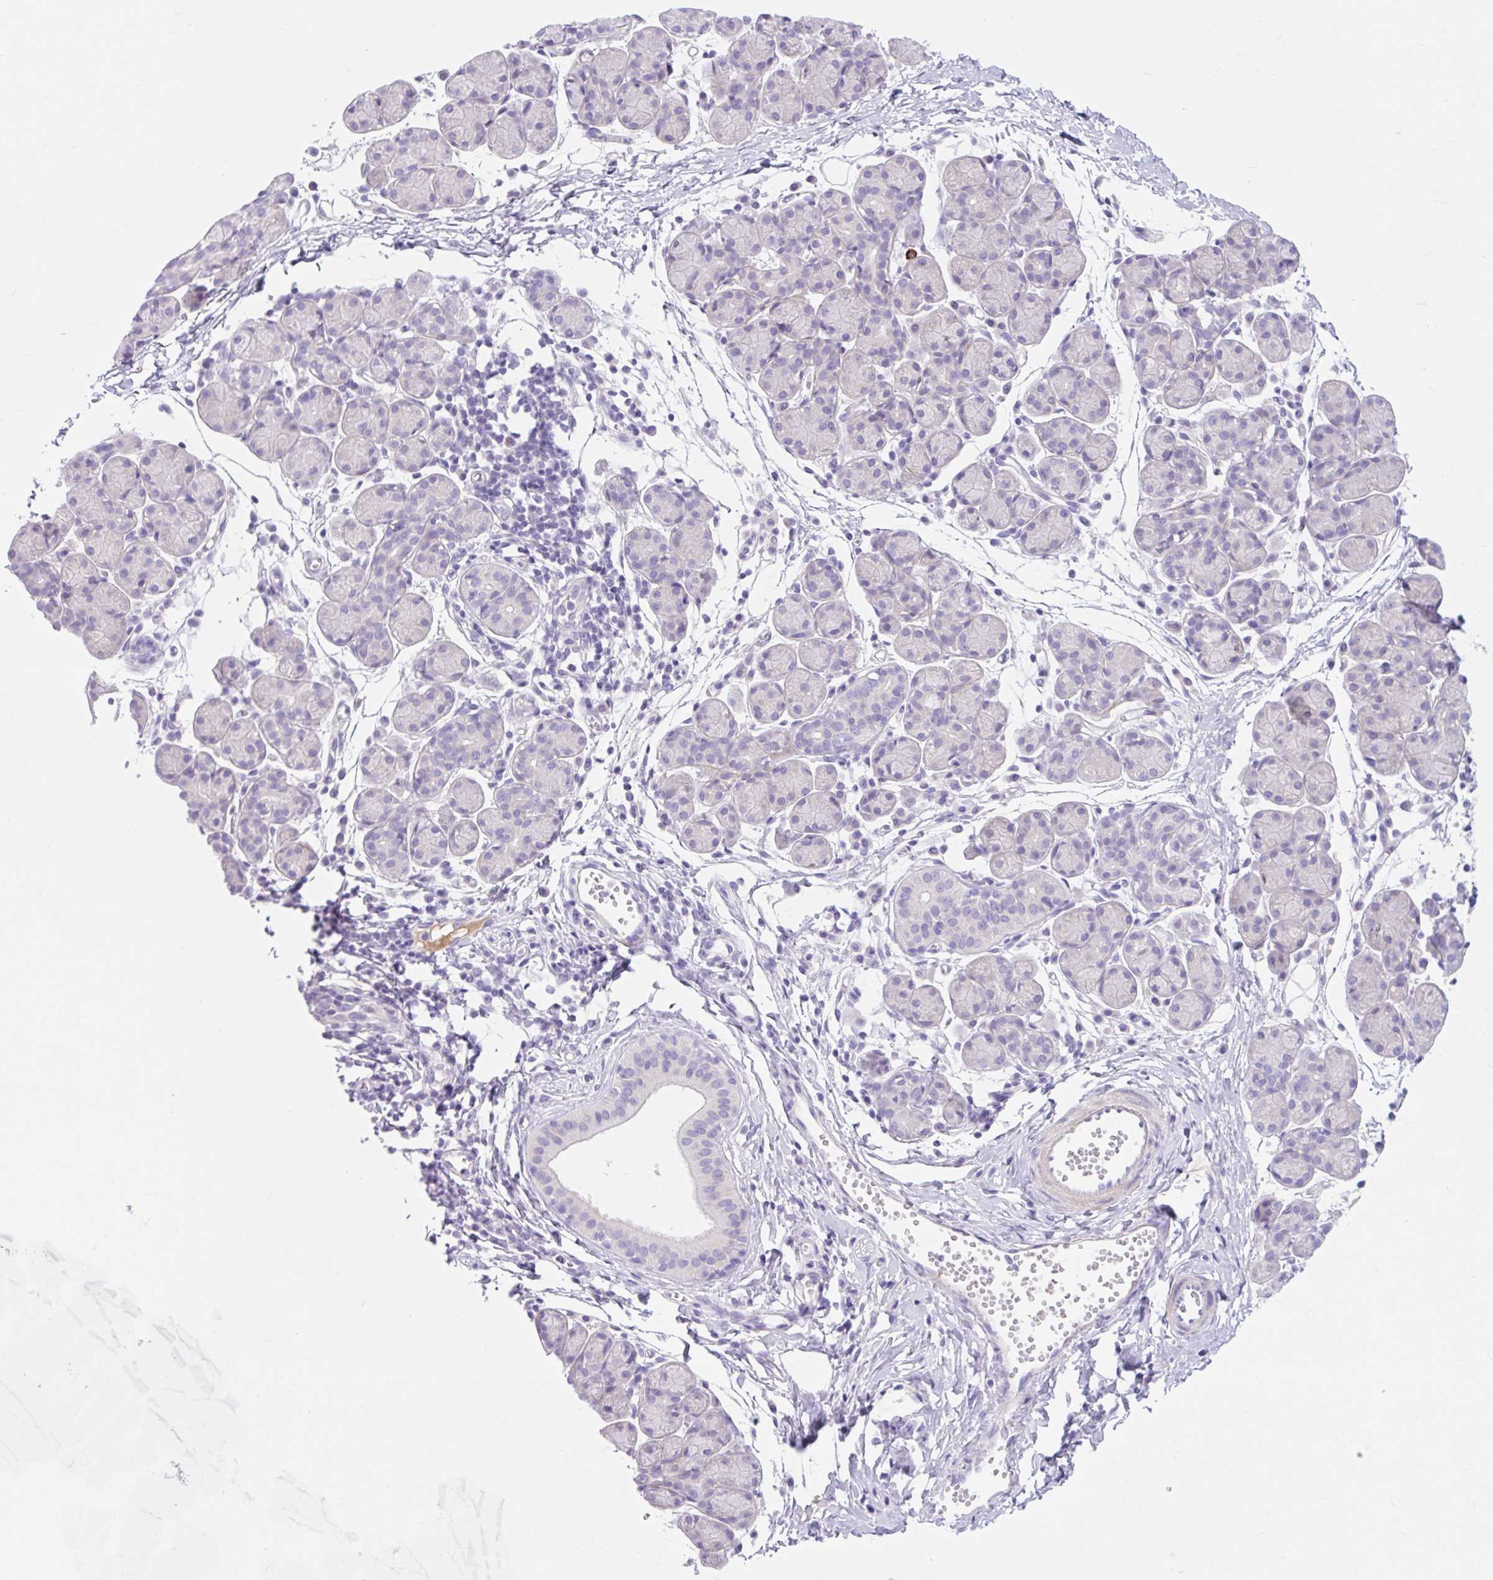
{"staining": {"intensity": "negative", "quantity": "none", "location": "none"}, "tissue": "salivary gland", "cell_type": "Glandular cells", "image_type": "normal", "snomed": [{"axis": "morphology", "description": "Normal tissue, NOS"}, {"axis": "morphology", "description": "Inflammation, NOS"}, {"axis": "topography", "description": "Lymph node"}, {"axis": "topography", "description": "Salivary gland"}], "caption": "This is a micrograph of IHC staining of unremarkable salivary gland, which shows no staining in glandular cells.", "gene": "SLC28A1", "patient": {"sex": "male", "age": 3}}